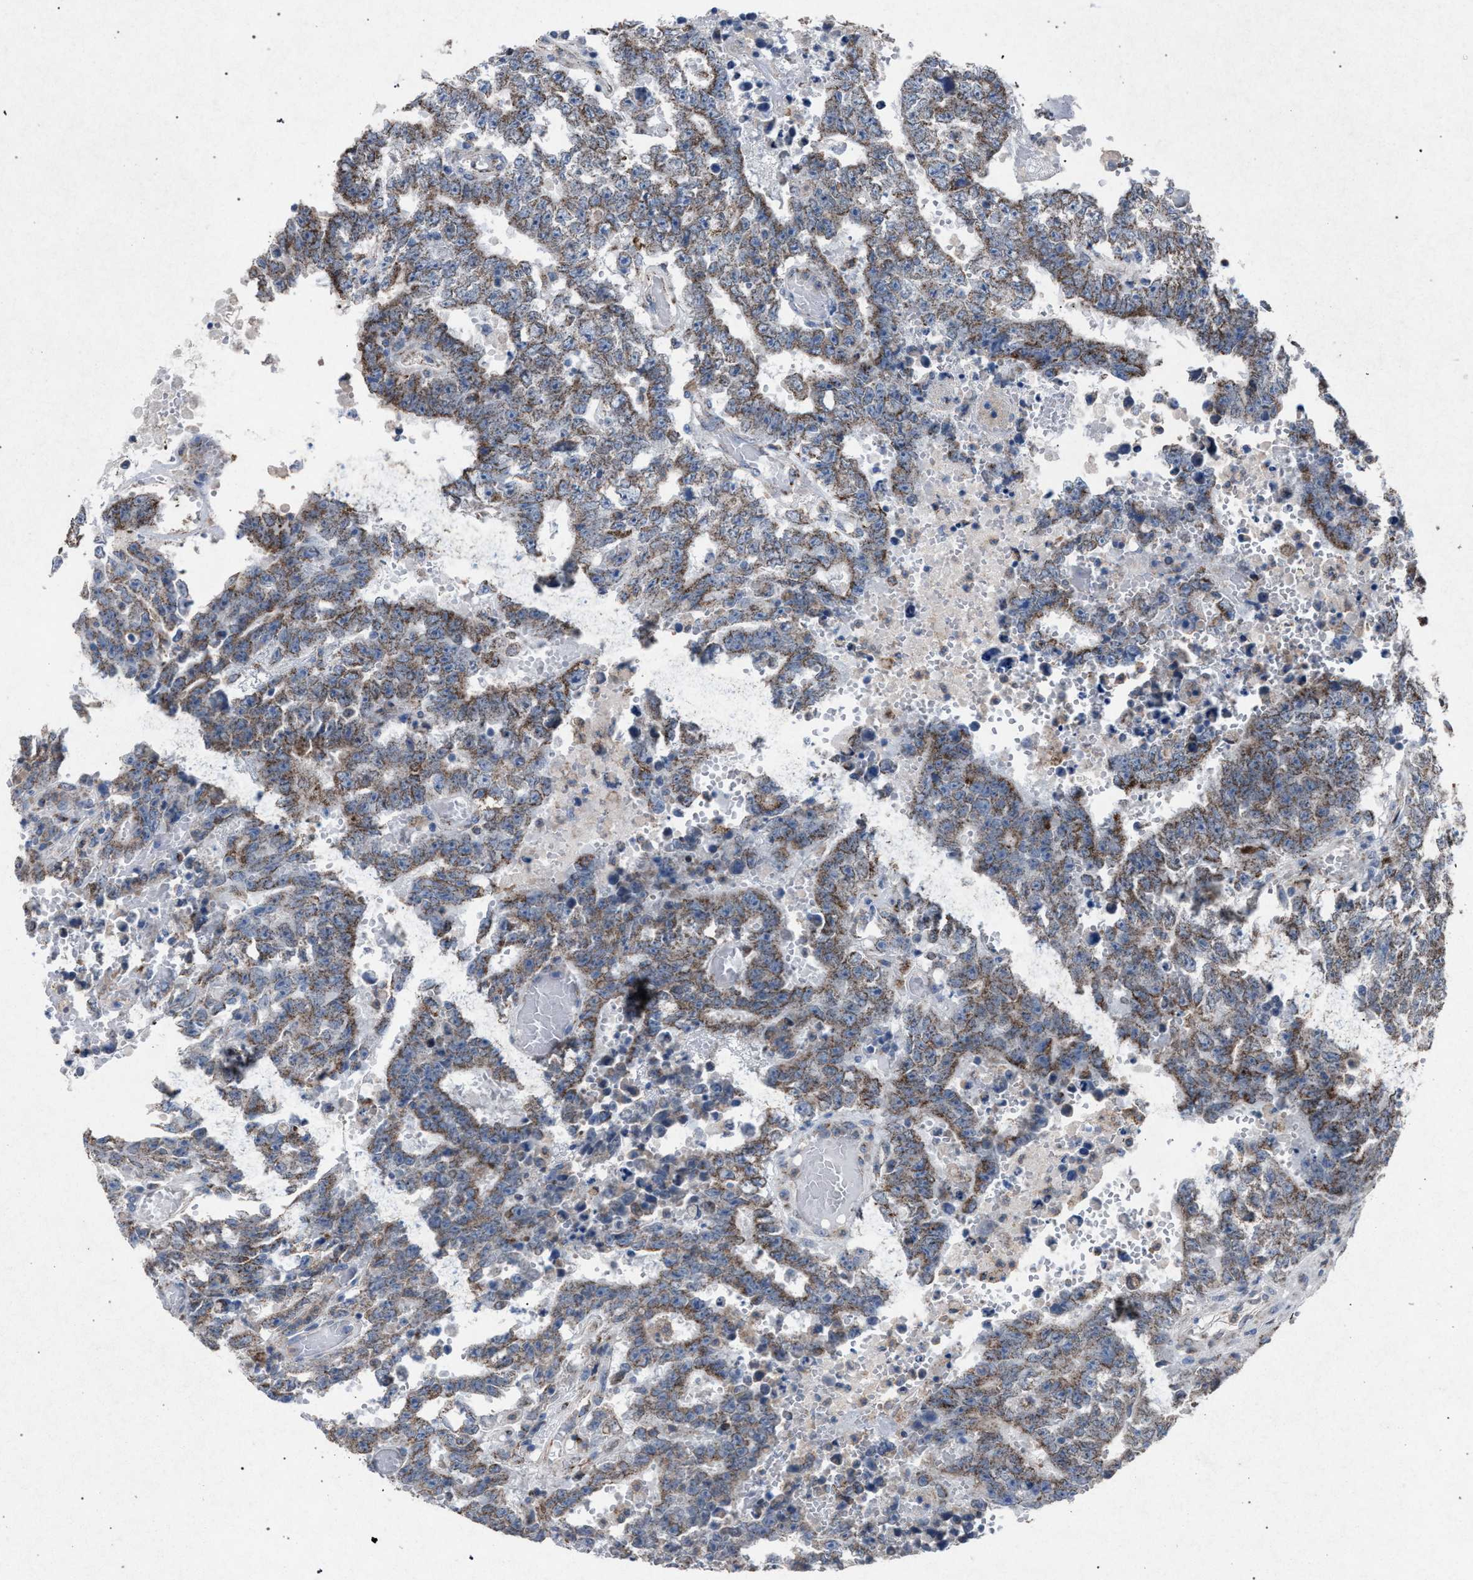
{"staining": {"intensity": "weak", "quantity": ">75%", "location": "cytoplasmic/membranous"}, "tissue": "testis cancer", "cell_type": "Tumor cells", "image_type": "cancer", "snomed": [{"axis": "morphology", "description": "Carcinoma, Embryonal, NOS"}, {"axis": "topography", "description": "Testis"}], "caption": "Embryonal carcinoma (testis) tissue demonstrates weak cytoplasmic/membranous positivity in about >75% of tumor cells", "gene": "HSD17B4", "patient": {"sex": "male", "age": 25}}